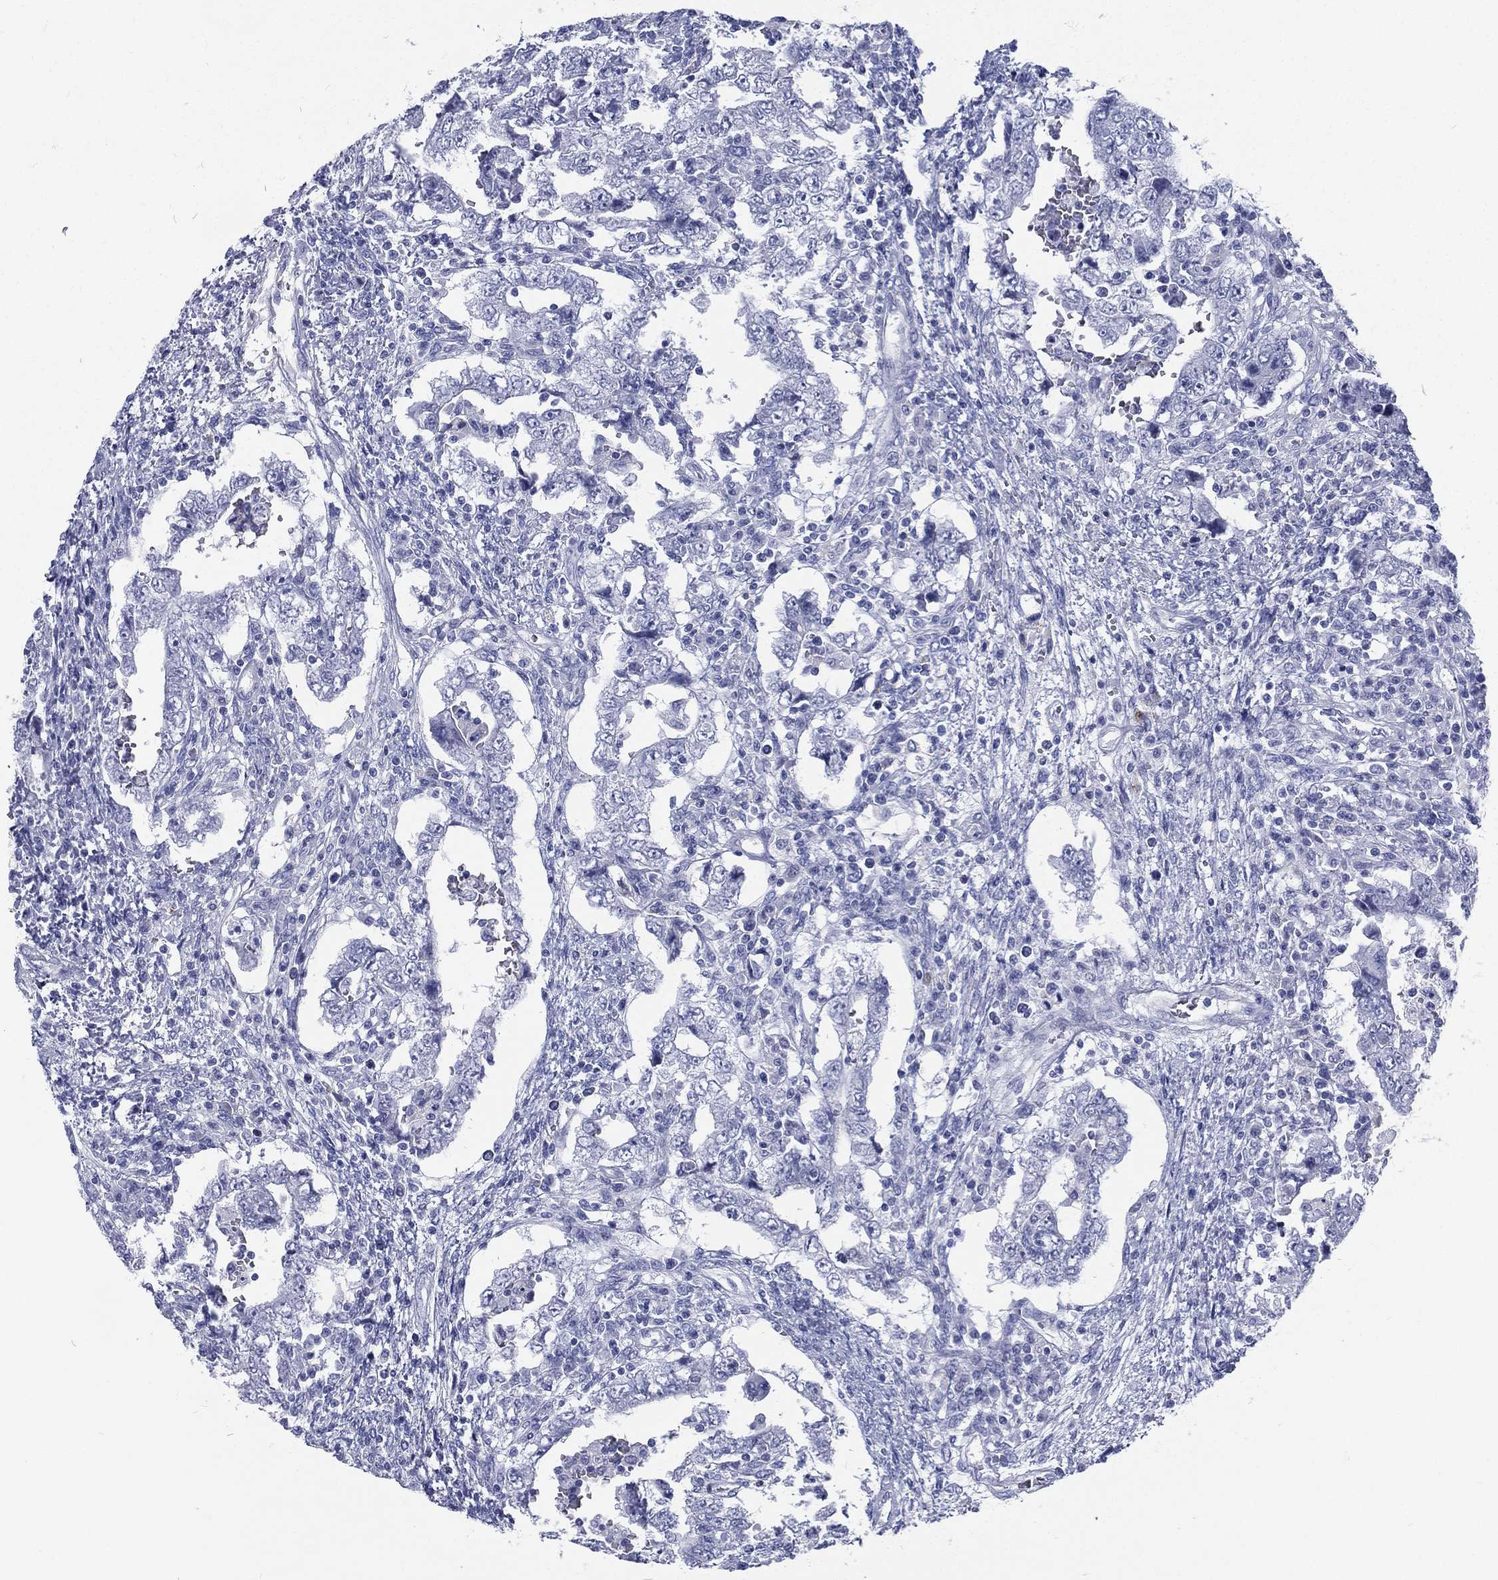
{"staining": {"intensity": "negative", "quantity": "none", "location": "none"}, "tissue": "testis cancer", "cell_type": "Tumor cells", "image_type": "cancer", "snomed": [{"axis": "morphology", "description": "Carcinoma, Embryonal, NOS"}, {"axis": "topography", "description": "Testis"}], "caption": "Human testis embryonal carcinoma stained for a protein using IHC displays no positivity in tumor cells.", "gene": "RSPH4A", "patient": {"sex": "male", "age": 26}}